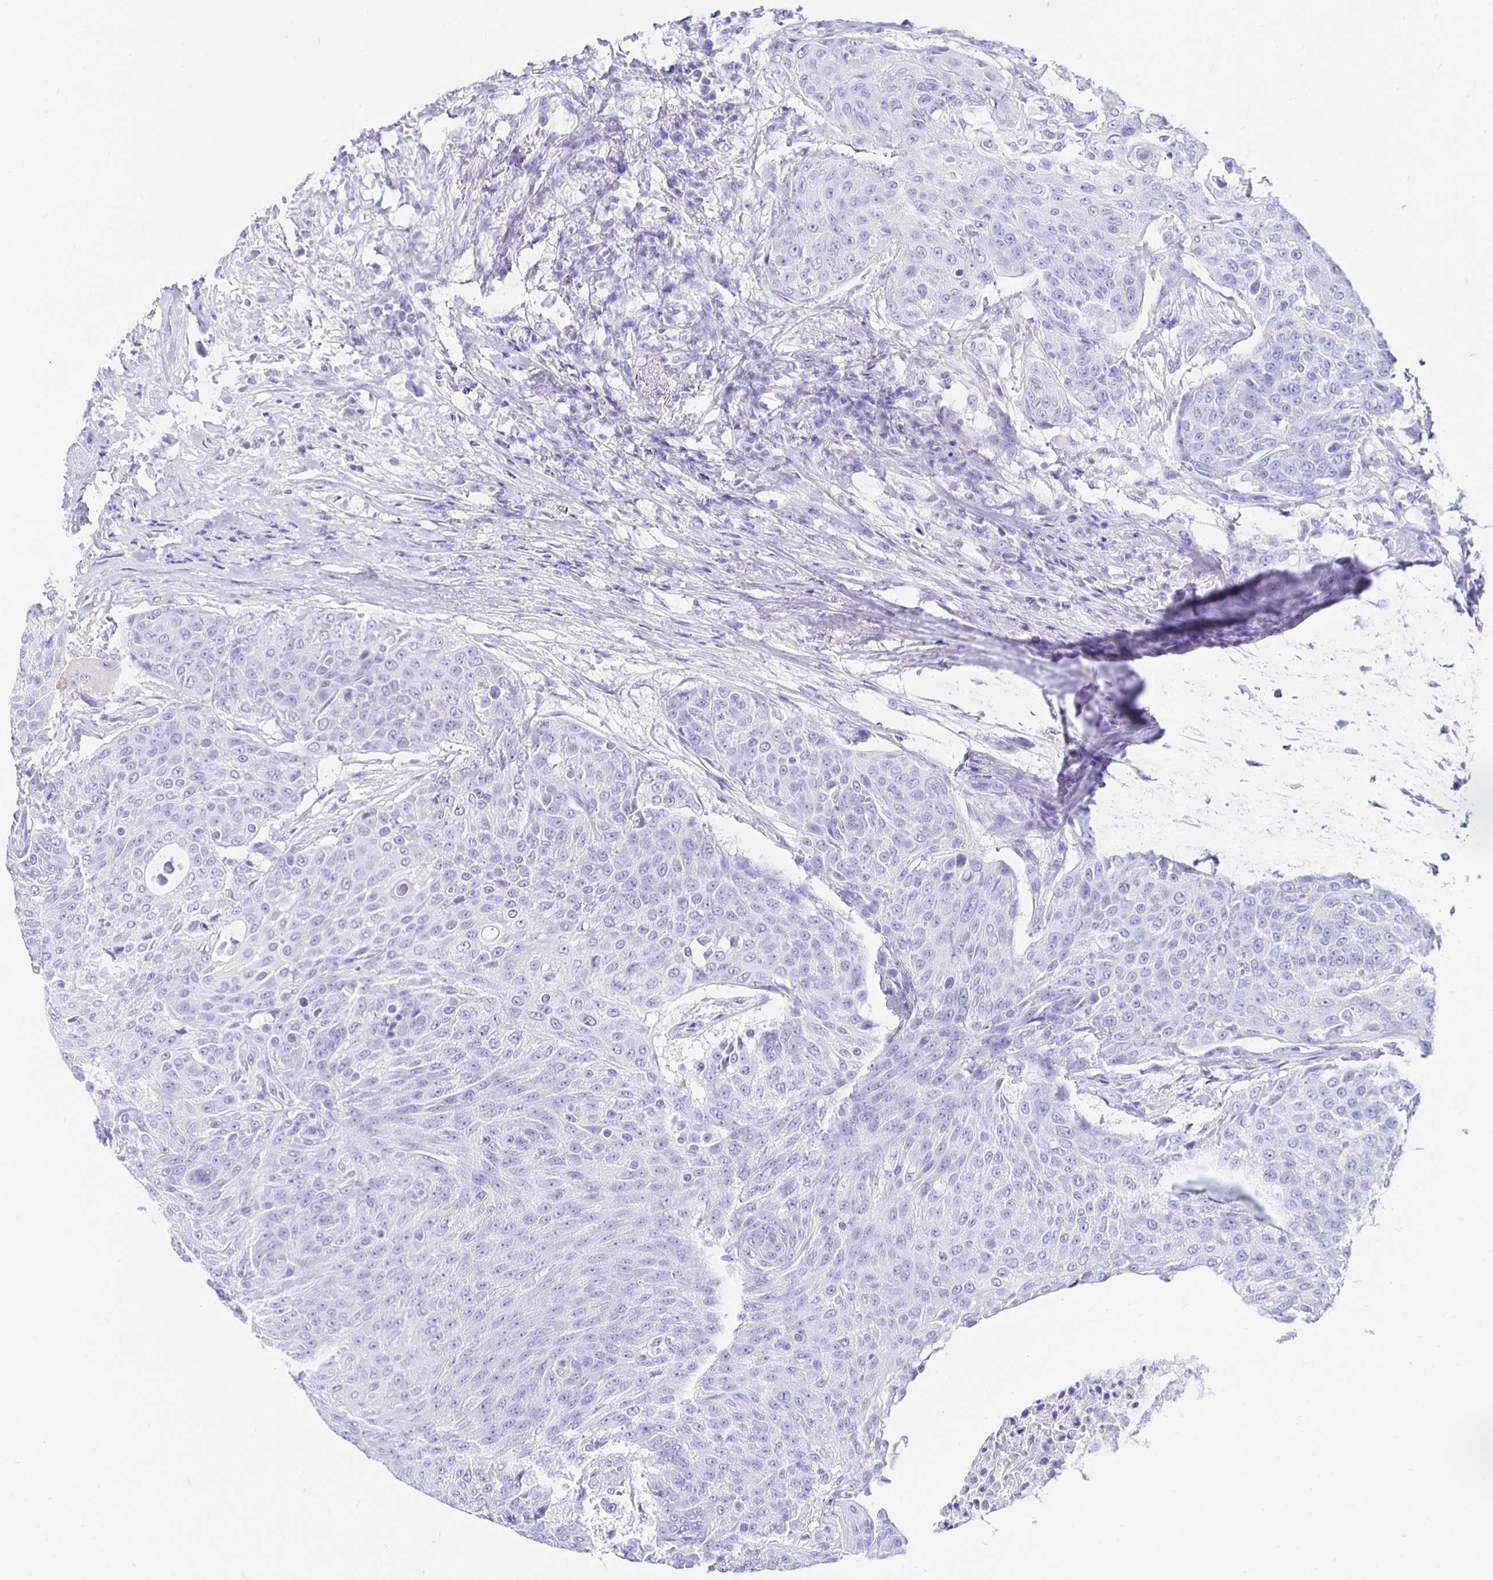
{"staining": {"intensity": "negative", "quantity": "none", "location": "none"}, "tissue": "urothelial cancer", "cell_type": "Tumor cells", "image_type": "cancer", "snomed": [{"axis": "morphology", "description": "Urothelial carcinoma, High grade"}, {"axis": "topography", "description": "Urinary bladder"}], "caption": "Tumor cells are negative for protein expression in human urothelial cancer. The staining is performed using DAB (3,3'-diaminobenzidine) brown chromogen with nuclei counter-stained in using hematoxylin.", "gene": "UMOD", "patient": {"sex": "female", "age": 63}}